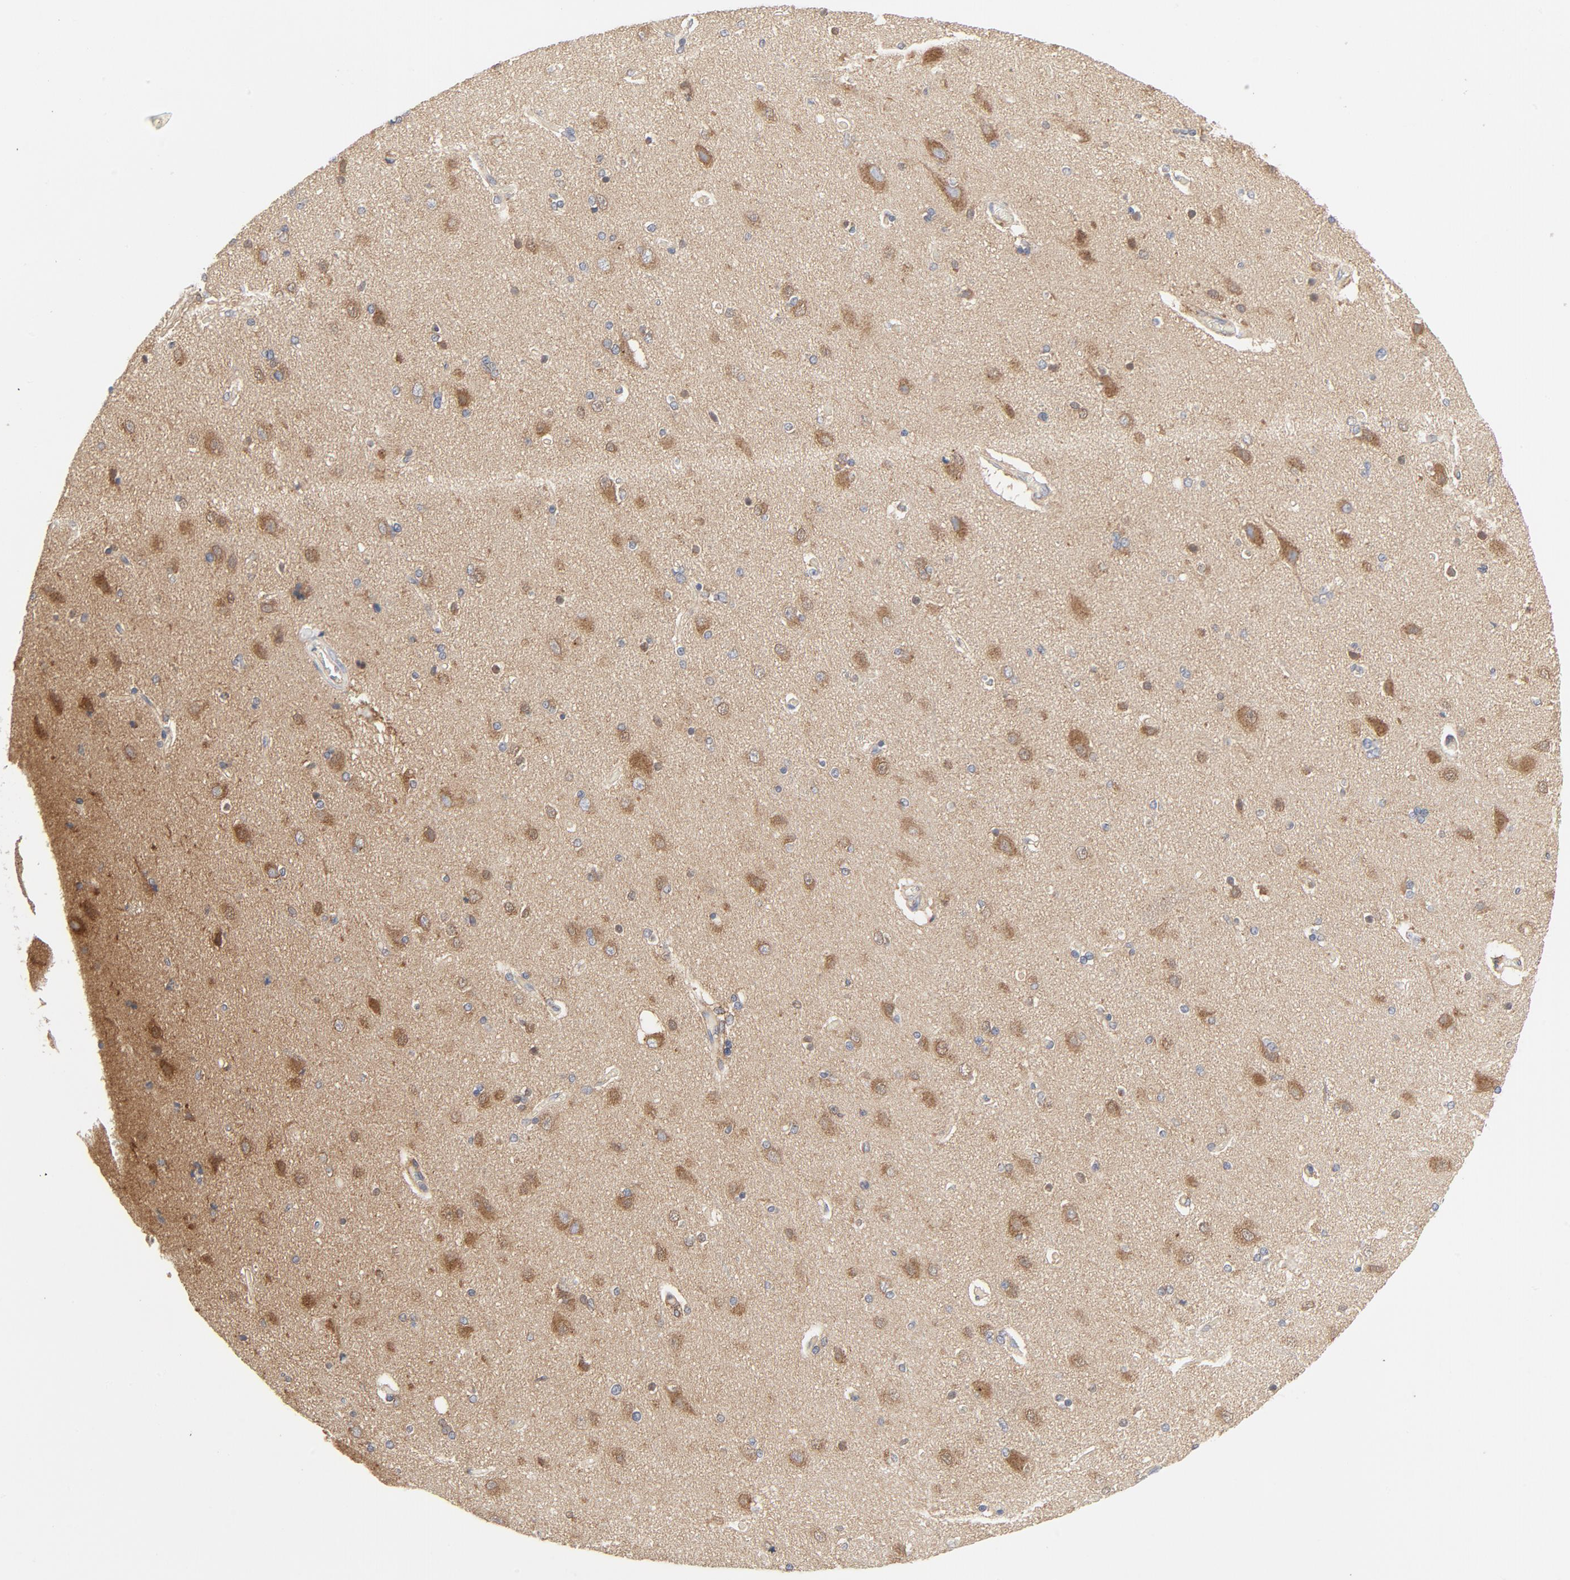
{"staining": {"intensity": "weak", "quantity": "25%-75%", "location": "cytoplasmic/membranous"}, "tissue": "cerebral cortex", "cell_type": "Endothelial cells", "image_type": "normal", "snomed": [{"axis": "morphology", "description": "Normal tissue, NOS"}, {"axis": "topography", "description": "Cerebral cortex"}], "caption": "Immunohistochemistry (IHC) (DAB (3,3'-diaminobenzidine)) staining of normal human cerebral cortex displays weak cytoplasmic/membranous protein expression in about 25%-75% of endothelial cells.", "gene": "RABEP1", "patient": {"sex": "female", "age": 54}}